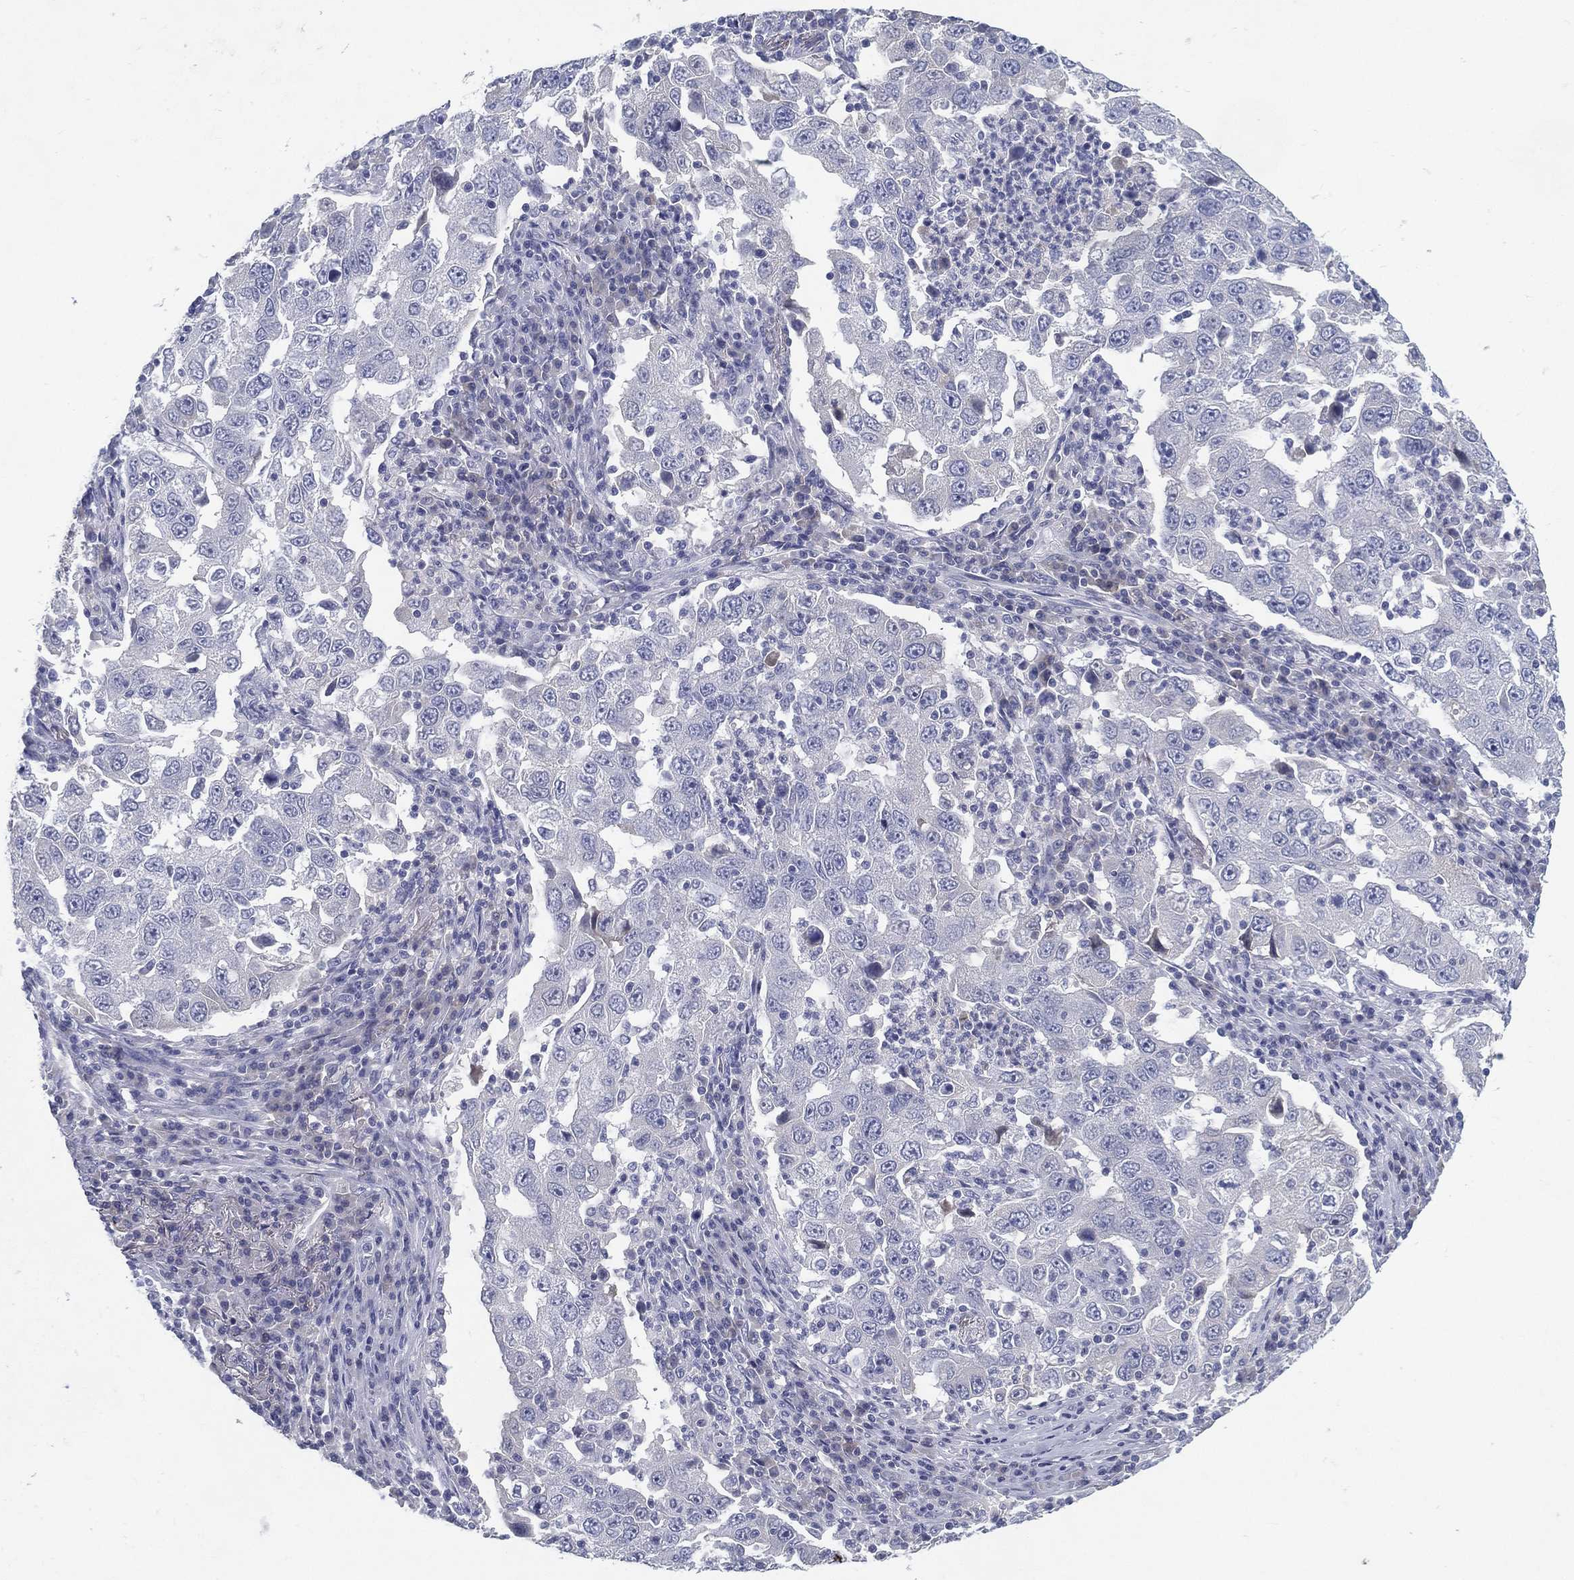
{"staining": {"intensity": "negative", "quantity": "none", "location": "none"}, "tissue": "lung cancer", "cell_type": "Tumor cells", "image_type": "cancer", "snomed": [{"axis": "morphology", "description": "Adenocarcinoma, NOS"}, {"axis": "topography", "description": "Lung"}], "caption": "Immunohistochemical staining of lung adenocarcinoma reveals no significant positivity in tumor cells.", "gene": "RGS13", "patient": {"sex": "male", "age": 73}}